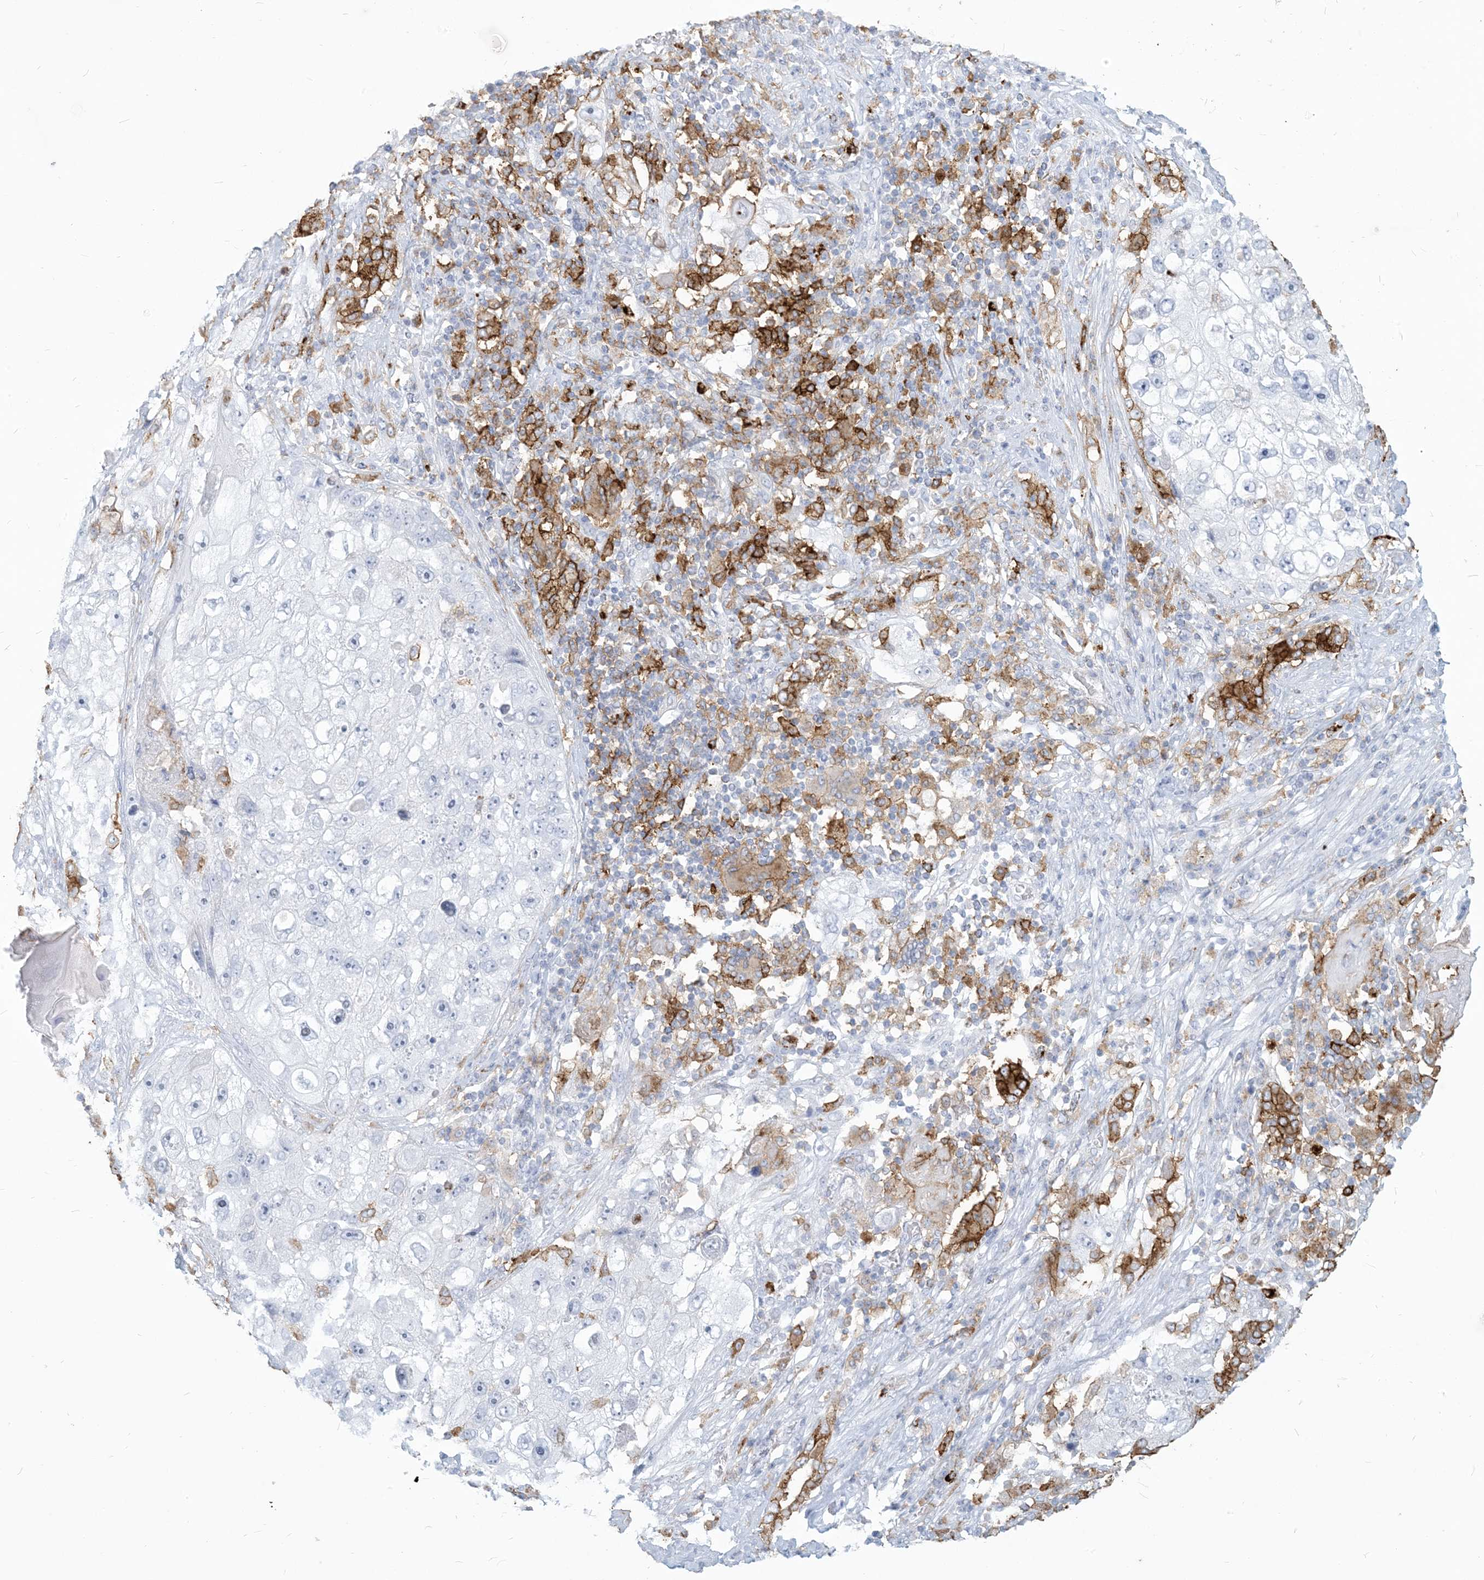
{"staining": {"intensity": "negative", "quantity": "none", "location": "none"}, "tissue": "lung cancer", "cell_type": "Tumor cells", "image_type": "cancer", "snomed": [{"axis": "morphology", "description": "Squamous cell carcinoma, NOS"}, {"axis": "topography", "description": "Lung"}], "caption": "Tumor cells show no significant protein positivity in lung cancer (squamous cell carcinoma).", "gene": "HLA-DRB1", "patient": {"sex": "male", "age": 61}}